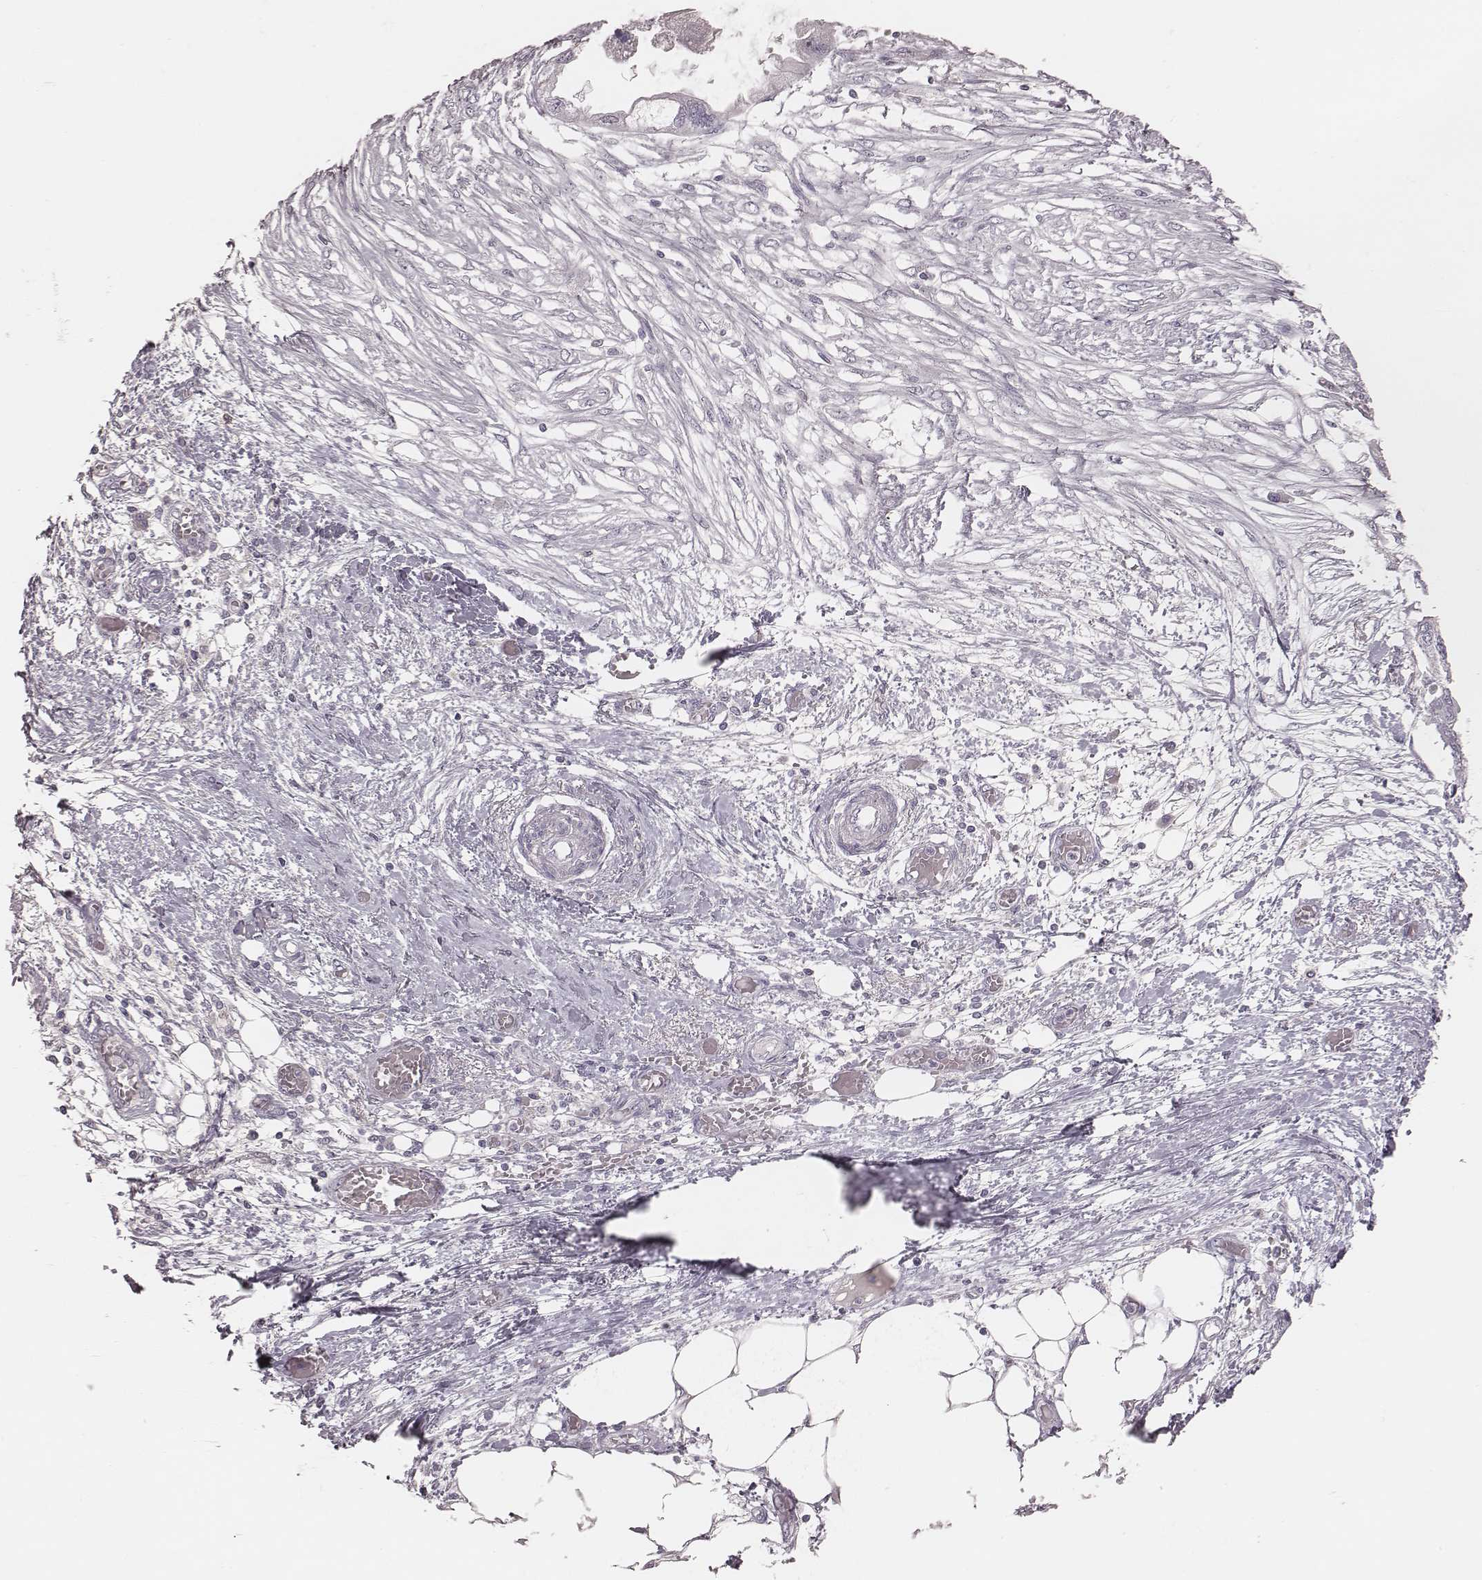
{"staining": {"intensity": "negative", "quantity": "none", "location": "none"}, "tissue": "endometrial cancer", "cell_type": "Tumor cells", "image_type": "cancer", "snomed": [{"axis": "morphology", "description": "Adenocarcinoma, NOS"}, {"axis": "morphology", "description": "Adenocarcinoma, metastatic, NOS"}, {"axis": "topography", "description": "Adipose tissue"}, {"axis": "topography", "description": "Endometrium"}], "caption": "This is an IHC micrograph of human endometrial cancer (adenocarcinoma). There is no positivity in tumor cells.", "gene": "PDCD1", "patient": {"sex": "female", "age": 67}}